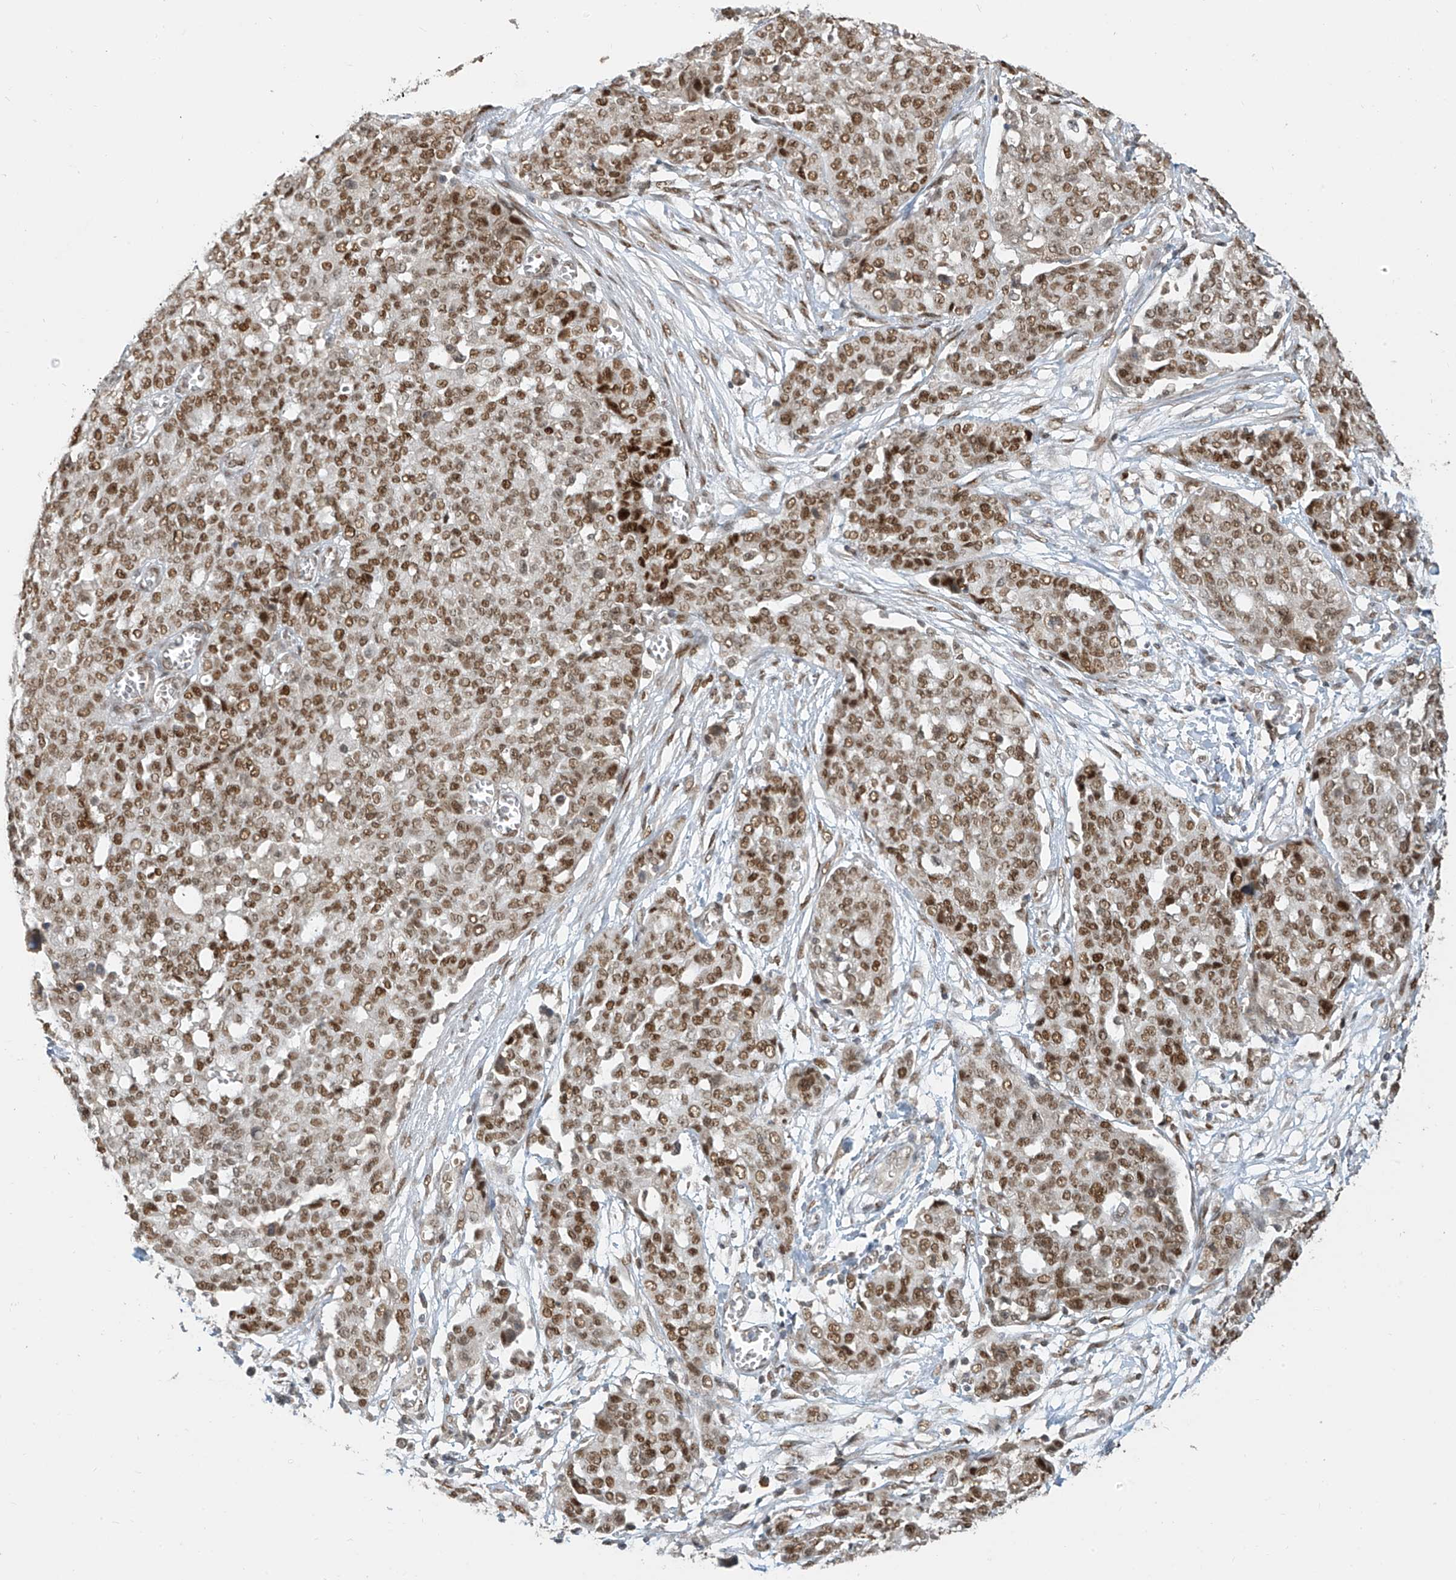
{"staining": {"intensity": "moderate", "quantity": ">75%", "location": "nuclear"}, "tissue": "ovarian cancer", "cell_type": "Tumor cells", "image_type": "cancer", "snomed": [{"axis": "morphology", "description": "Cystadenocarcinoma, serous, NOS"}, {"axis": "topography", "description": "Soft tissue"}, {"axis": "topography", "description": "Ovary"}], "caption": "Immunohistochemical staining of serous cystadenocarcinoma (ovarian) shows medium levels of moderate nuclear protein staining in approximately >75% of tumor cells.", "gene": "ZMYM2", "patient": {"sex": "female", "age": 57}}